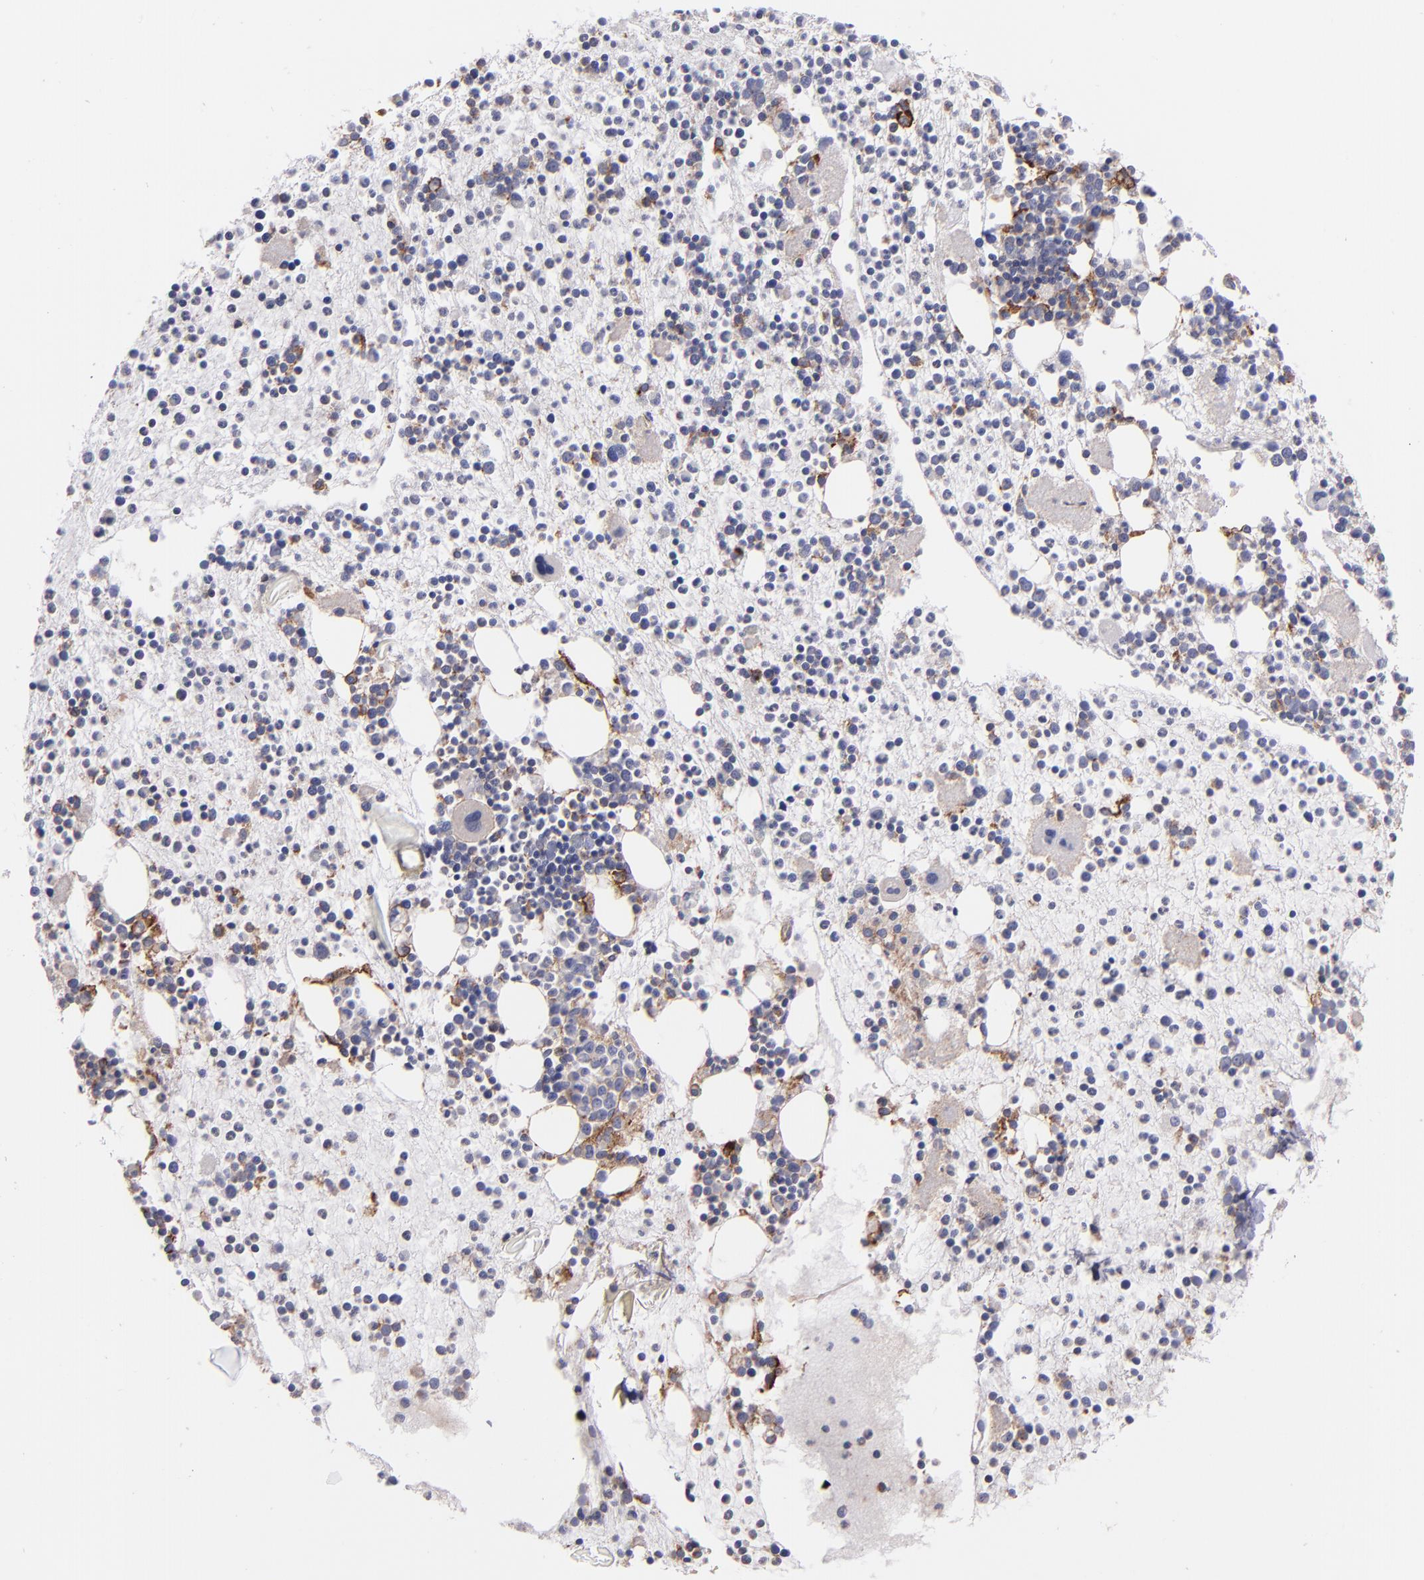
{"staining": {"intensity": "negative", "quantity": "none", "location": "none"}, "tissue": "bone marrow", "cell_type": "Hematopoietic cells", "image_type": "normal", "snomed": [{"axis": "morphology", "description": "Normal tissue, NOS"}, {"axis": "topography", "description": "Bone marrow"}], "caption": "Protein analysis of benign bone marrow reveals no significant staining in hematopoietic cells. The staining was performed using DAB (3,3'-diaminobenzidine) to visualize the protein expression in brown, while the nuclei were stained in blue with hematoxylin (Magnification: 20x).", "gene": "ICAM1", "patient": {"sex": "male", "age": 15}}